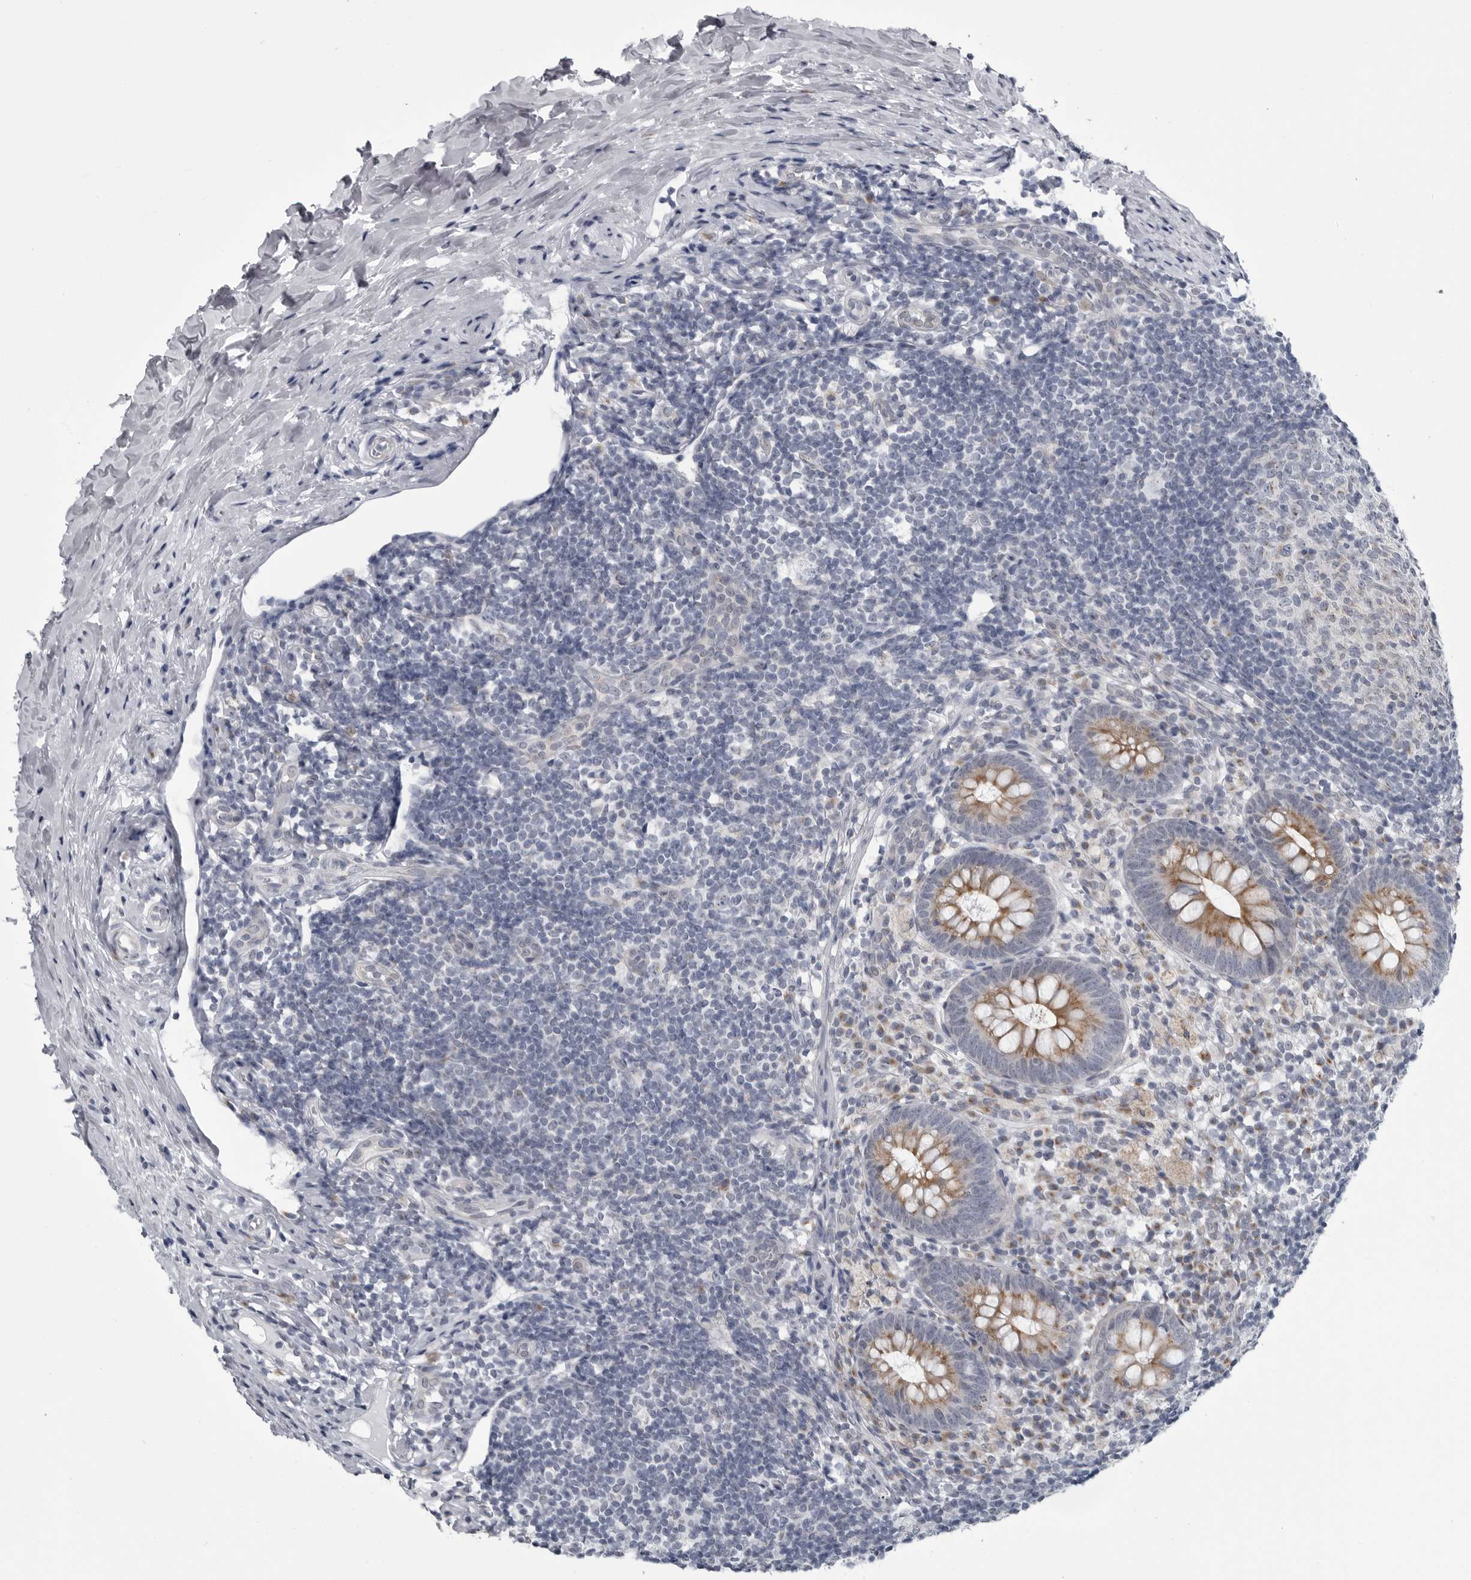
{"staining": {"intensity": "moderate", "quantity": ">75%", "location": "cytoplasmic/membranous"}, "tissue": "appendix", "cell_type": "Glandular cells", "image_type": "normal", "snomed": [{"axis": "morphology", "description": "Normal tissue, NOS"}, {"axis": "topography", "description": "Appendix"}], "caption": "Immunohistochemical staining of normal appendix shows medium levels of moderate cytoplasmic/membranous positivity in about >75% of glandular cells.", "gene": "MYOC", "patient": {"sex": "female", "age": 20}}